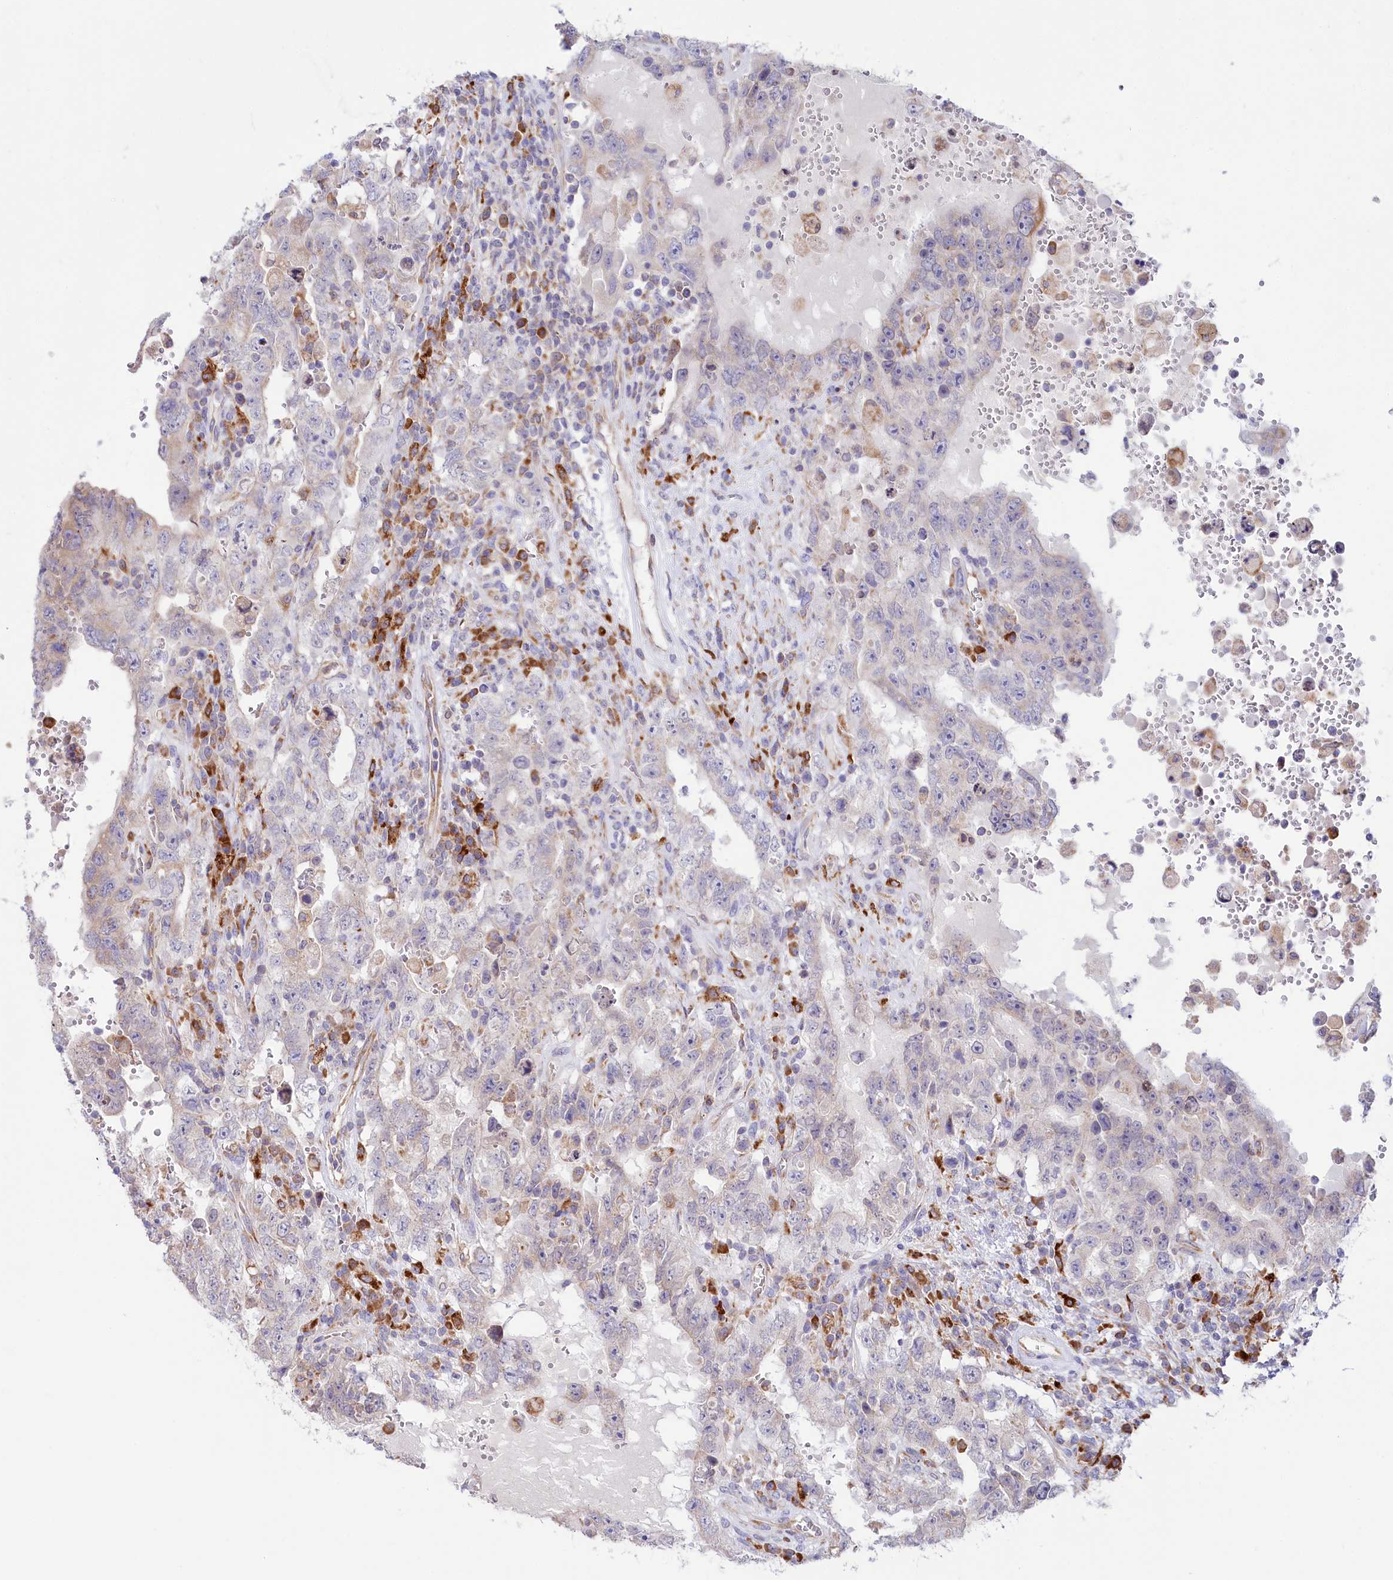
{"staining": {"intensity": "negative", "quantity": "none", "location": "none"}, "tissue": "testis cancer", "cell_type": "Tumor cells", "image_type": "cancer", "snomed": [{"axis": "morphology", "description": "Carcinoma, Embryonal, NOS"}, {"axis": "topography", "description": "Testis"}], "caption": "The immunohistochemistry image has no significant expression in tumor cells of testis cancer tissue.", "gene": "CHID1", "patient": {"sex": "male", "age": 26}}